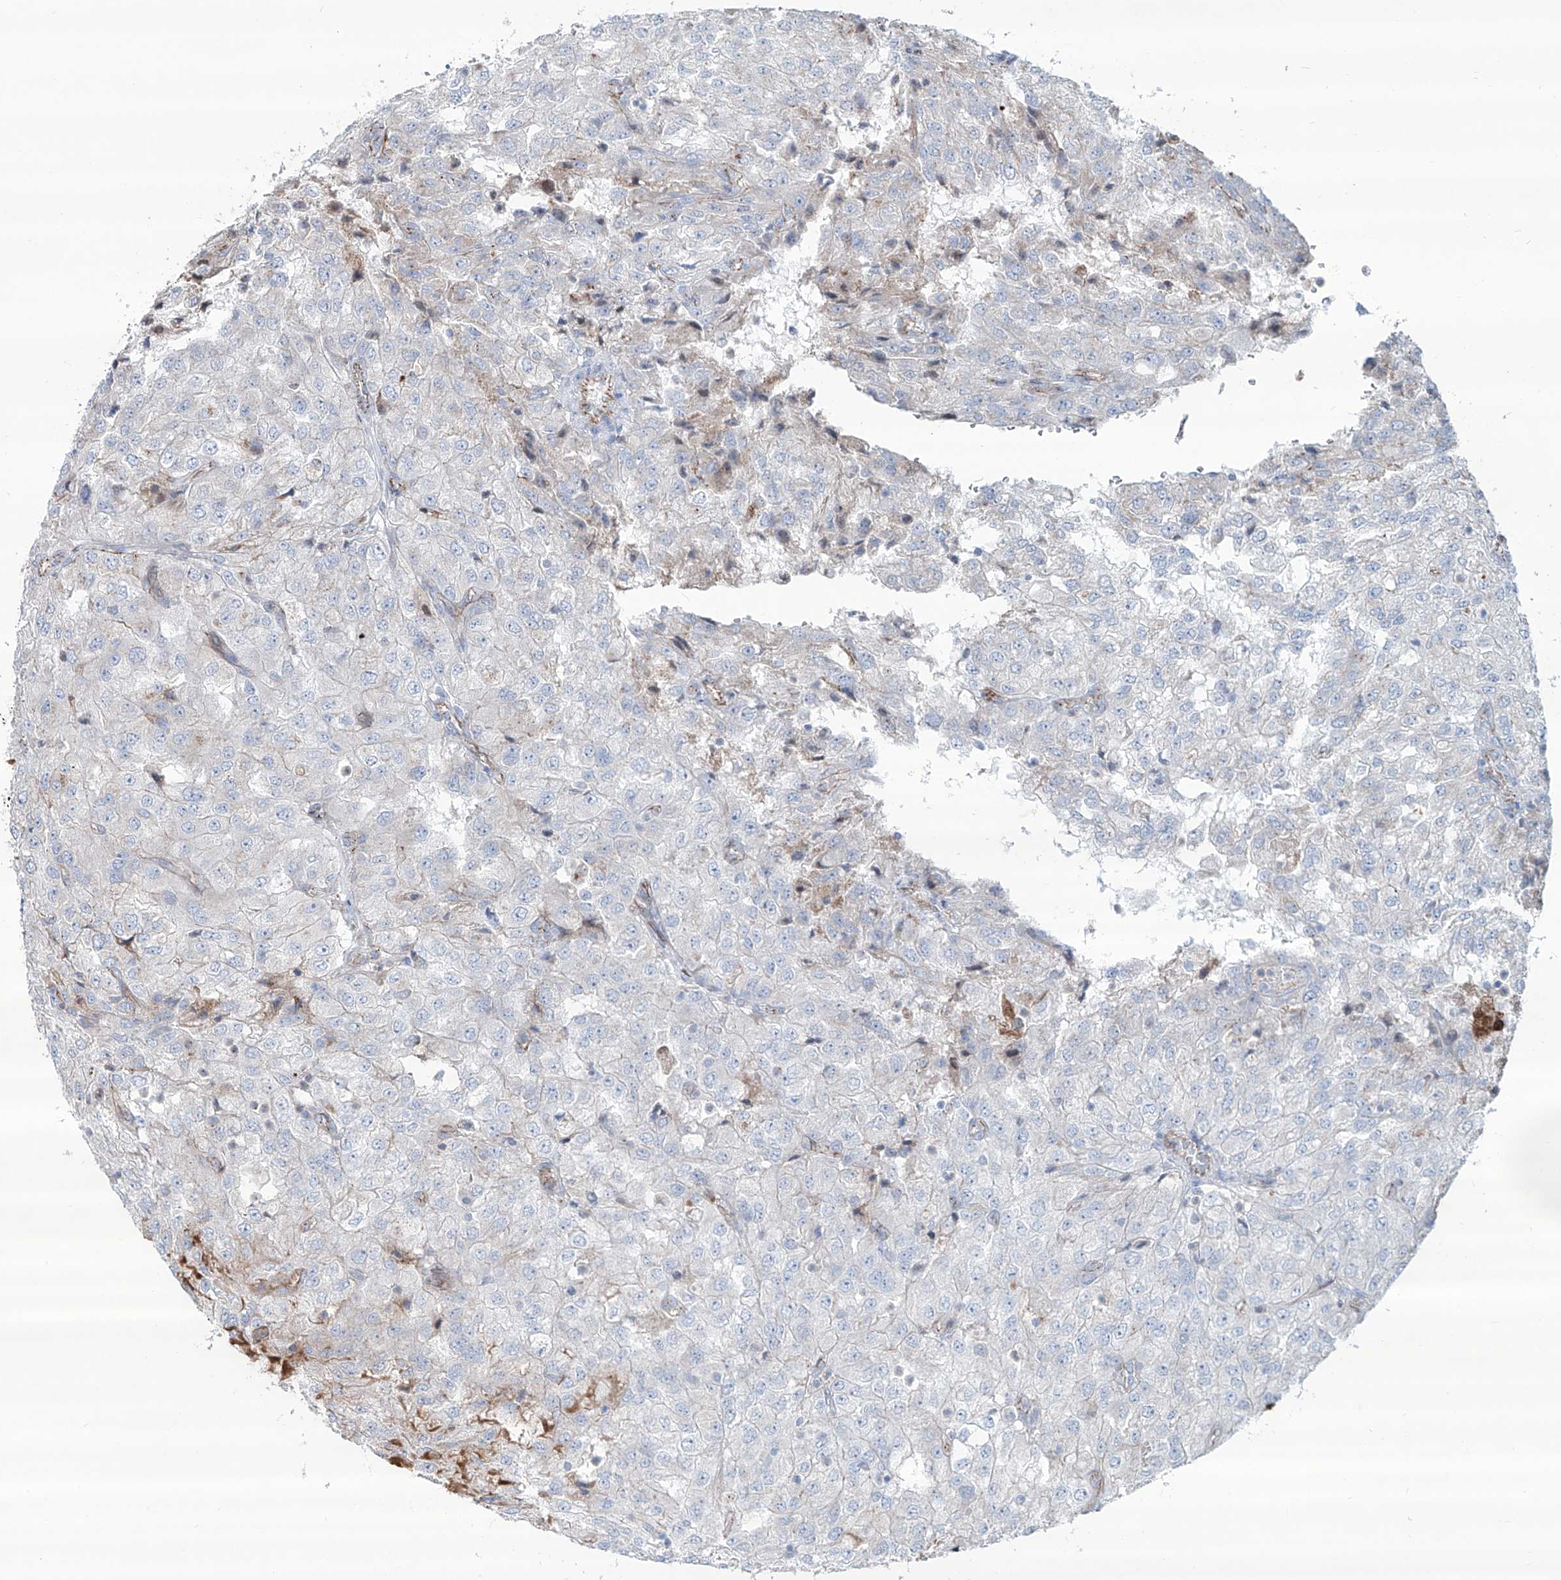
{"staining": {"intensity": "negative", "quantity": "none", "location": "none"}, "tissue": "renal cancer", "cell_type": "Tumor cells", "image_type": "cancer", "snomed": [{"axis": "morphology", "description": "Adenocarcinoma, NOS"}, {"axis": "topography", "description": "Kidney"}], "caption": "Protein analysis of adenocarcinoma (renal) displays no significant staining in tumor cells.", "gene": "CDH5", "patient": {"sex": "female", "age": 54}}